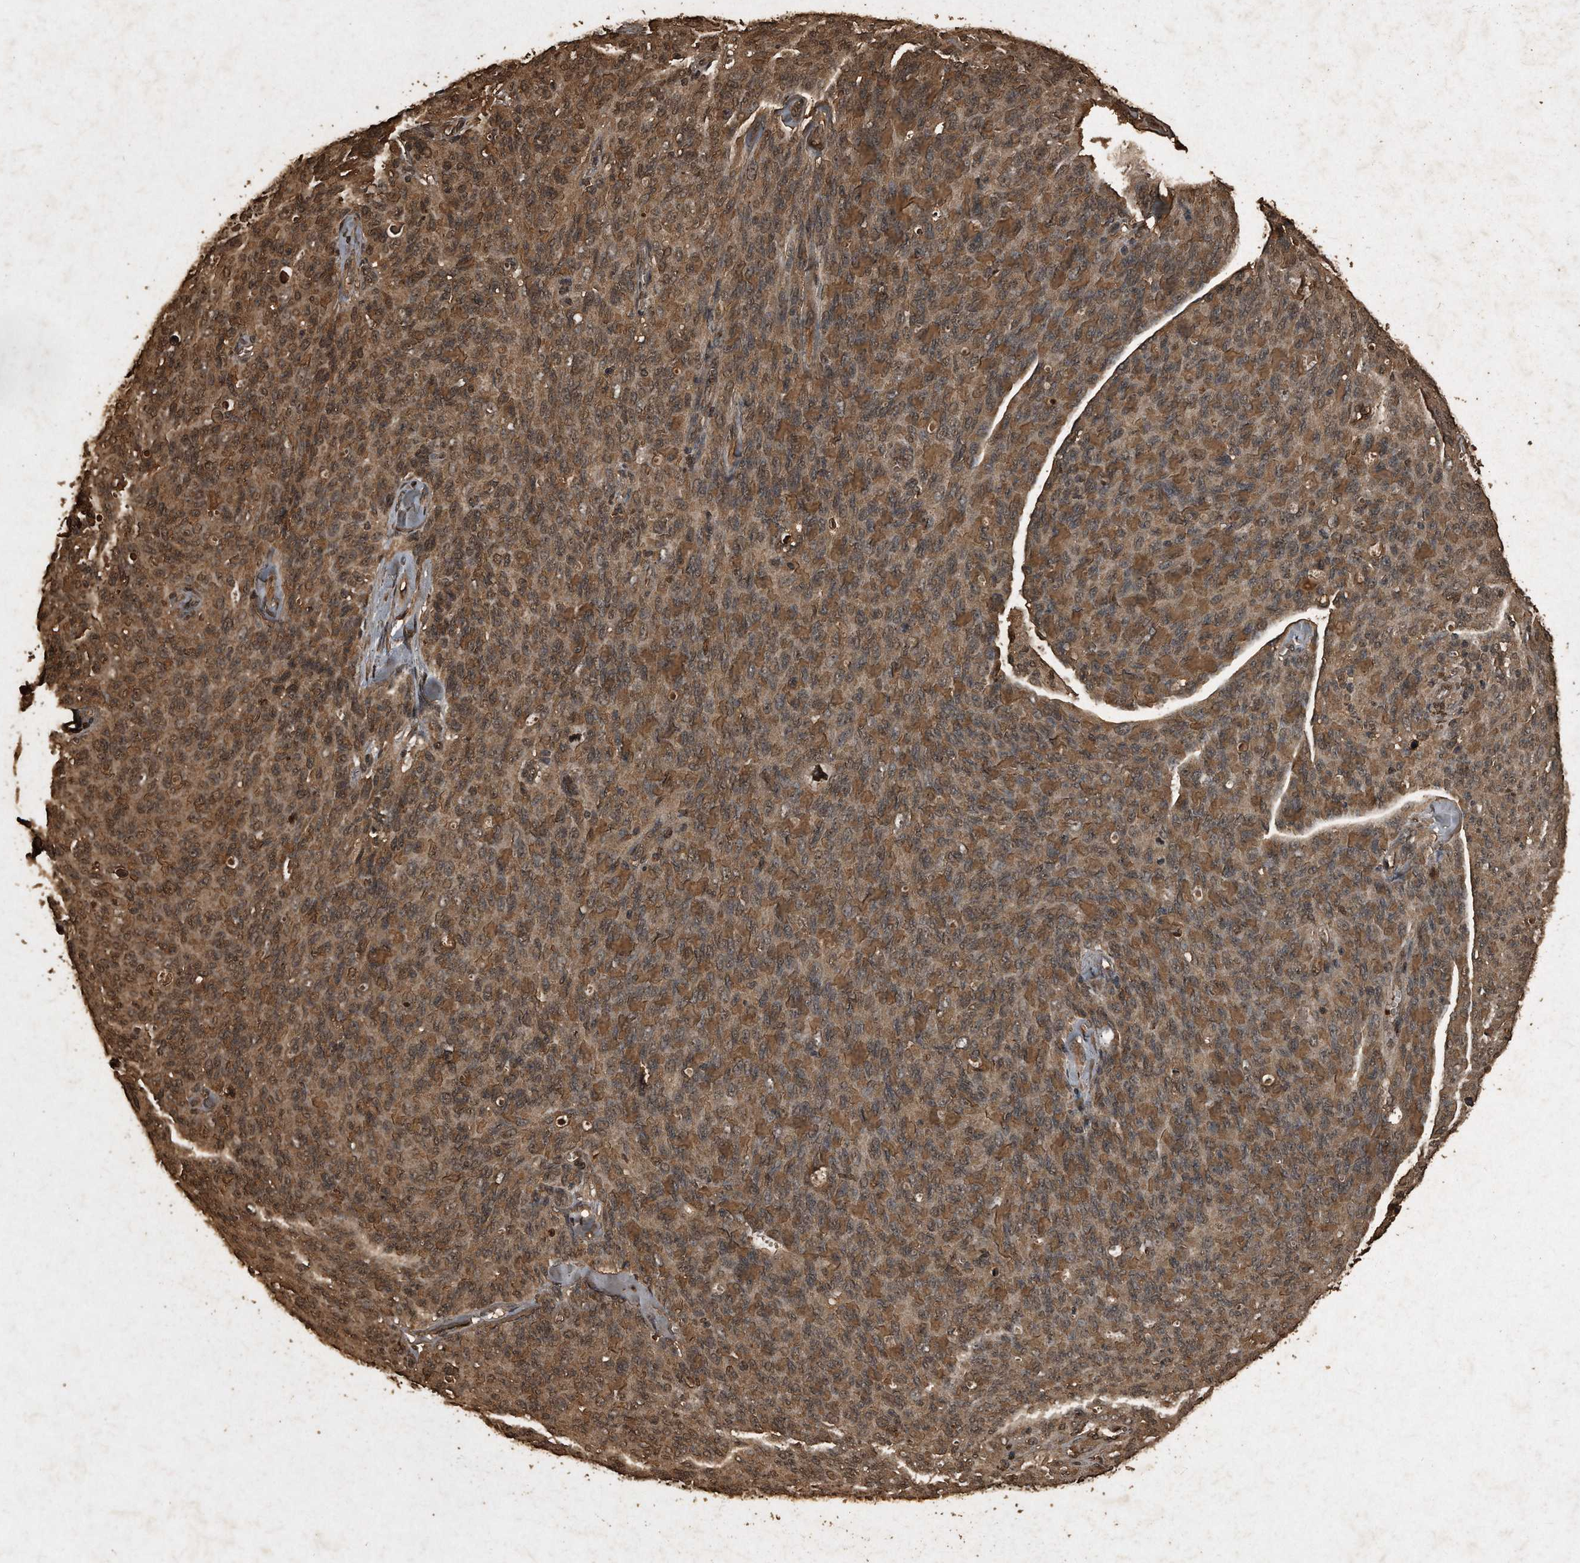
{"staining": {"intensity": "moderate", "quantity": ">75%", "location": "cytoplasmic/membranous"}, "tissue": "ovarian cancer", "cell_type": "Tumor cells", "image_type": "cancer", "snomed": [{"axis": "morphology", "description": "Carcinoma, endometroid"}, {"axis": "topography", "description": "Ovary"}], "caption": "Ovarian cancer tissue reveals moderate cytoplasmic/membranous positivity in about >75% of tumor cells, visualized by immunohistochemistry.", "gene": "CFLAR", "patient": {"sex": "female", "age": 60}}